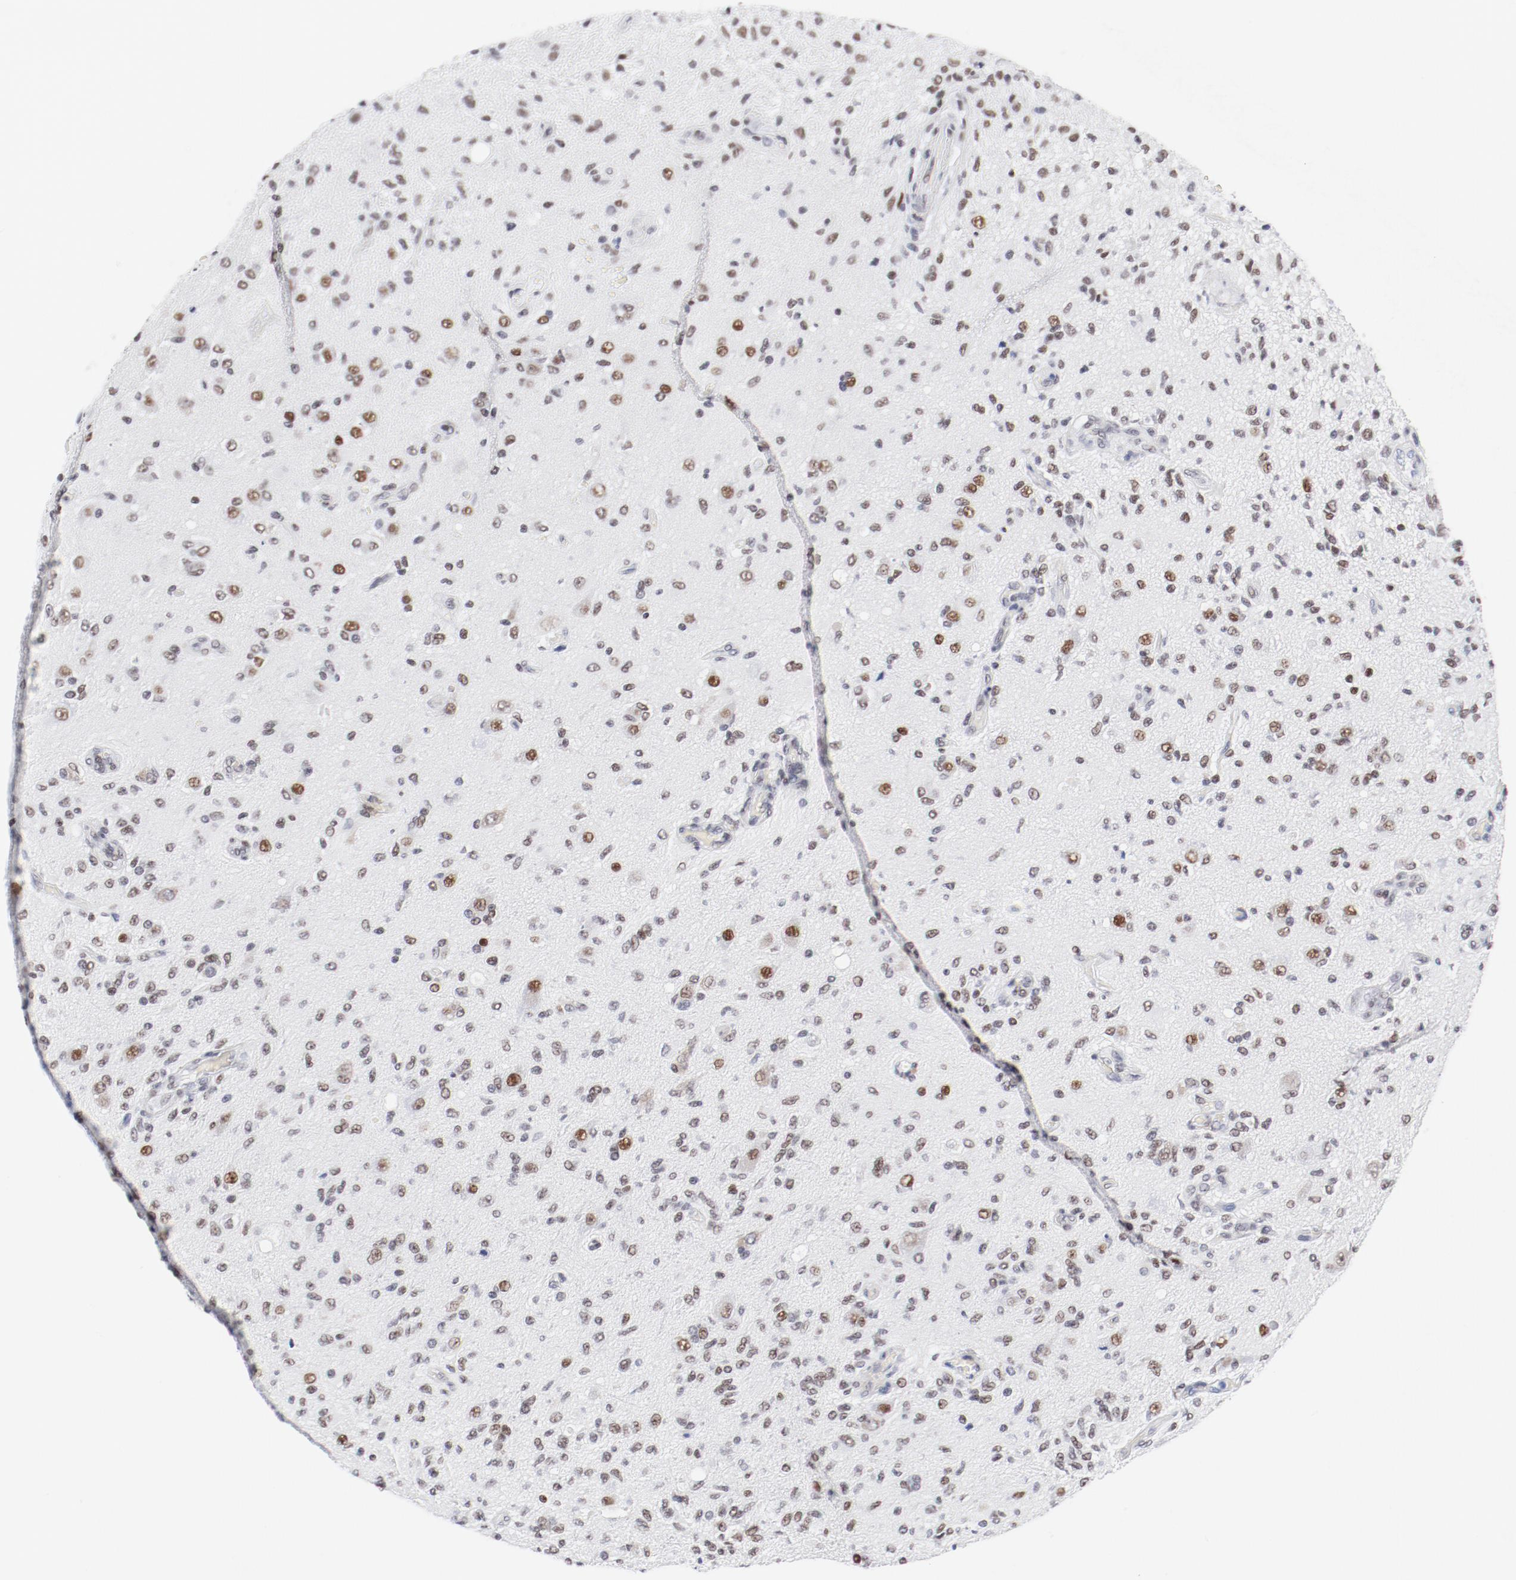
{"staining": {"intensity": "moderate", "quantity": "25%-75%", "location": "nuclear"}, "tissue": "glioma", "cell_type": "Tumor cells", "image_type": "cancer", "snomed": [{"axis": "morphology", "description": "Normal tissue, NOS"}, {"axis": "morphology", "description": "Glioma, malignant, High grade"}, {"axis": "topography", "description": "Cerebral cortex"}], "caption": "Protein staining displays moderate nuclear positivity in about 25%-75% of tumor cells in glioma.", "gene": "ATF2", "patient": {"sex": "male", "age": 77}}